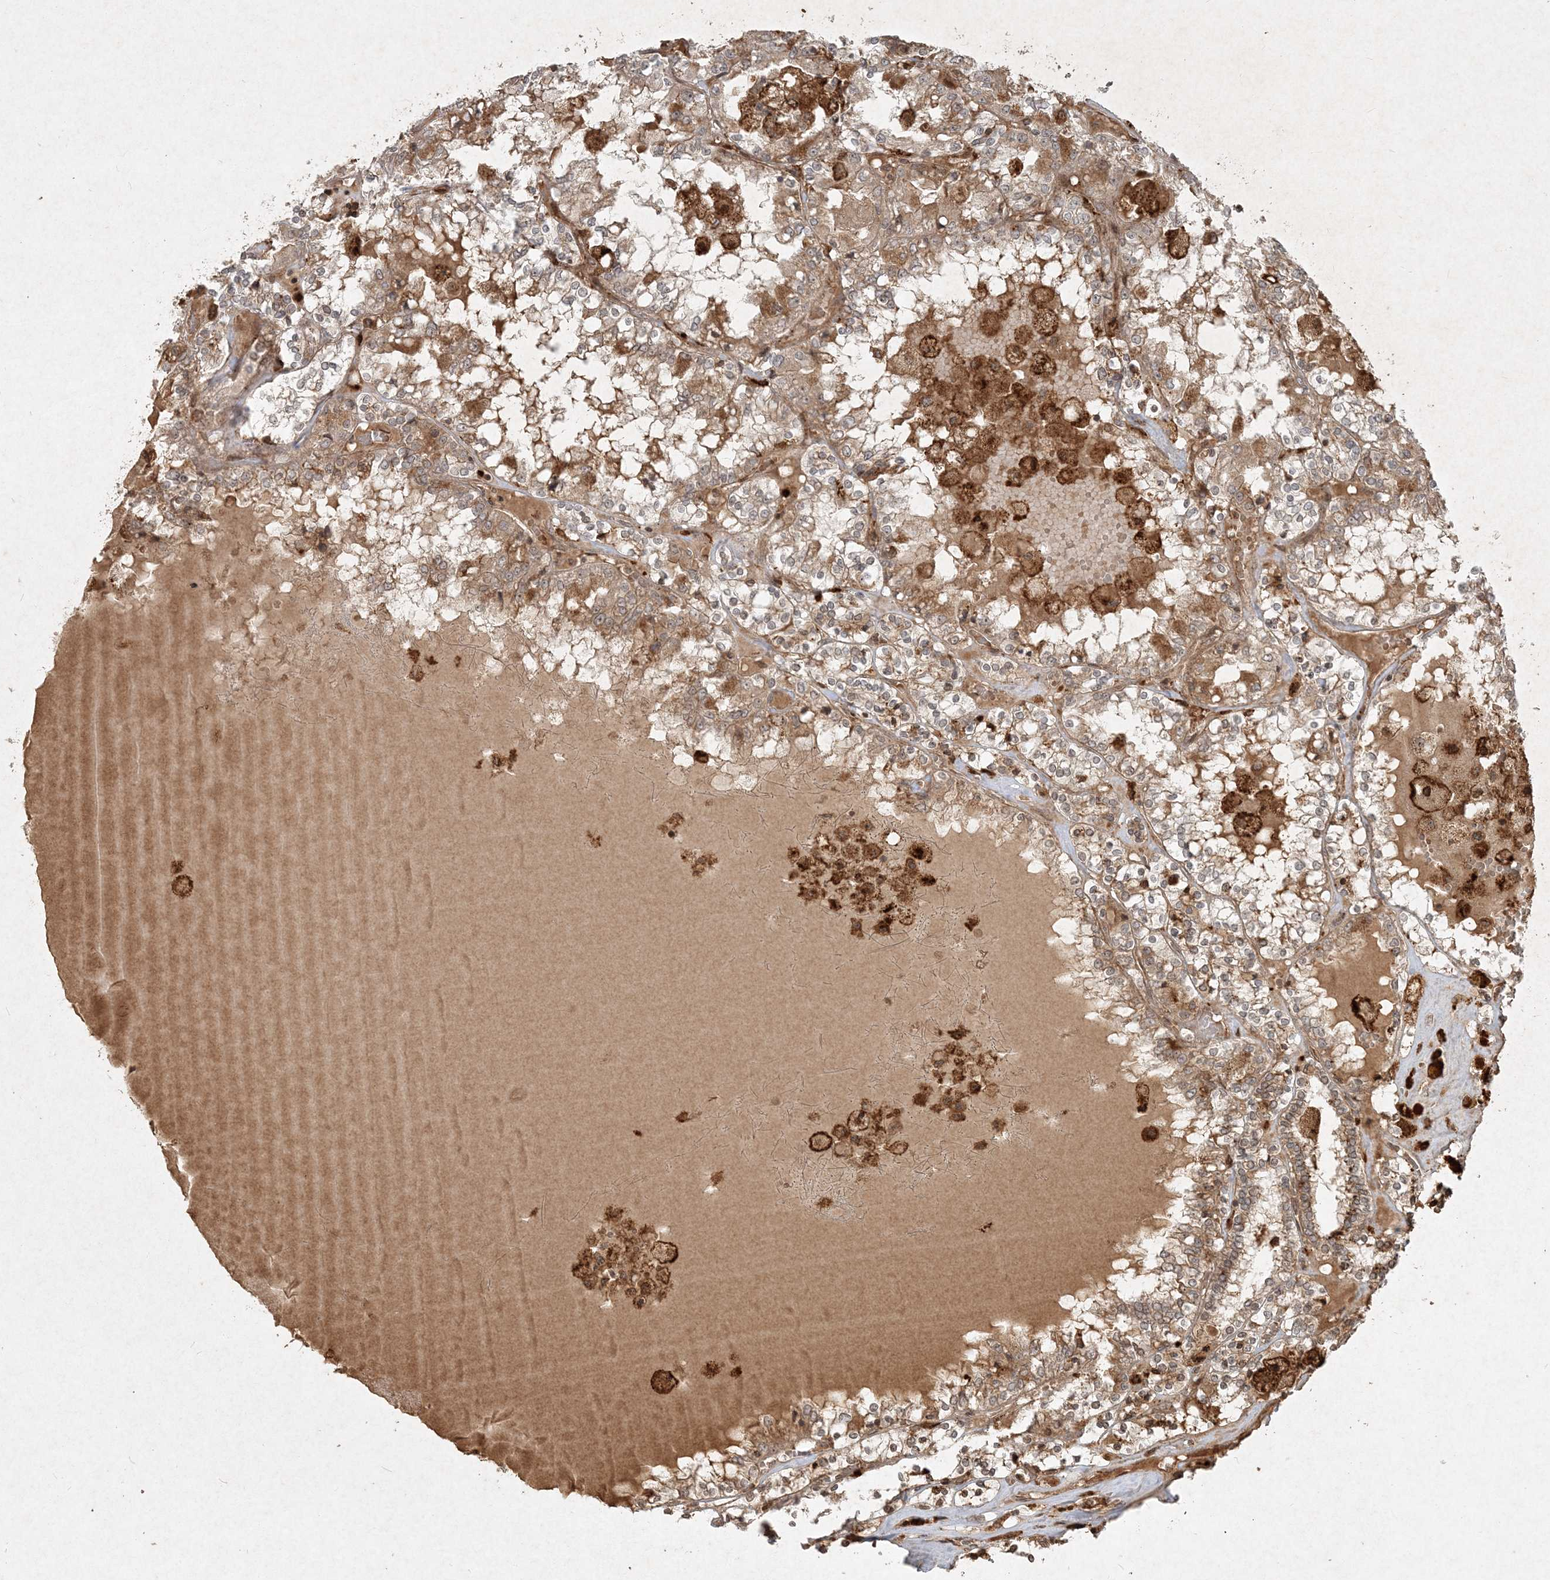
{"staining": {"intensity": "moderate", "quantity": "25%-75%", "location": "cytoplasmic/membranous"}, "tissue": "renal cancer", "cell_type": "Tumor cells", "image_type": "cancer", "snomed": [{"axis": "morphology", "description": "Adenocarcinoma, NOS"}, {"axis": "topography", "description": "Kidney"}], "caption": "Tumor cells demonstrate moderate cytoplasmic/membranous positivity in about 25%-75% of cells in renal cancer.", "gene": "NARS1", "patient": {"sex": "female", "age": 56}}